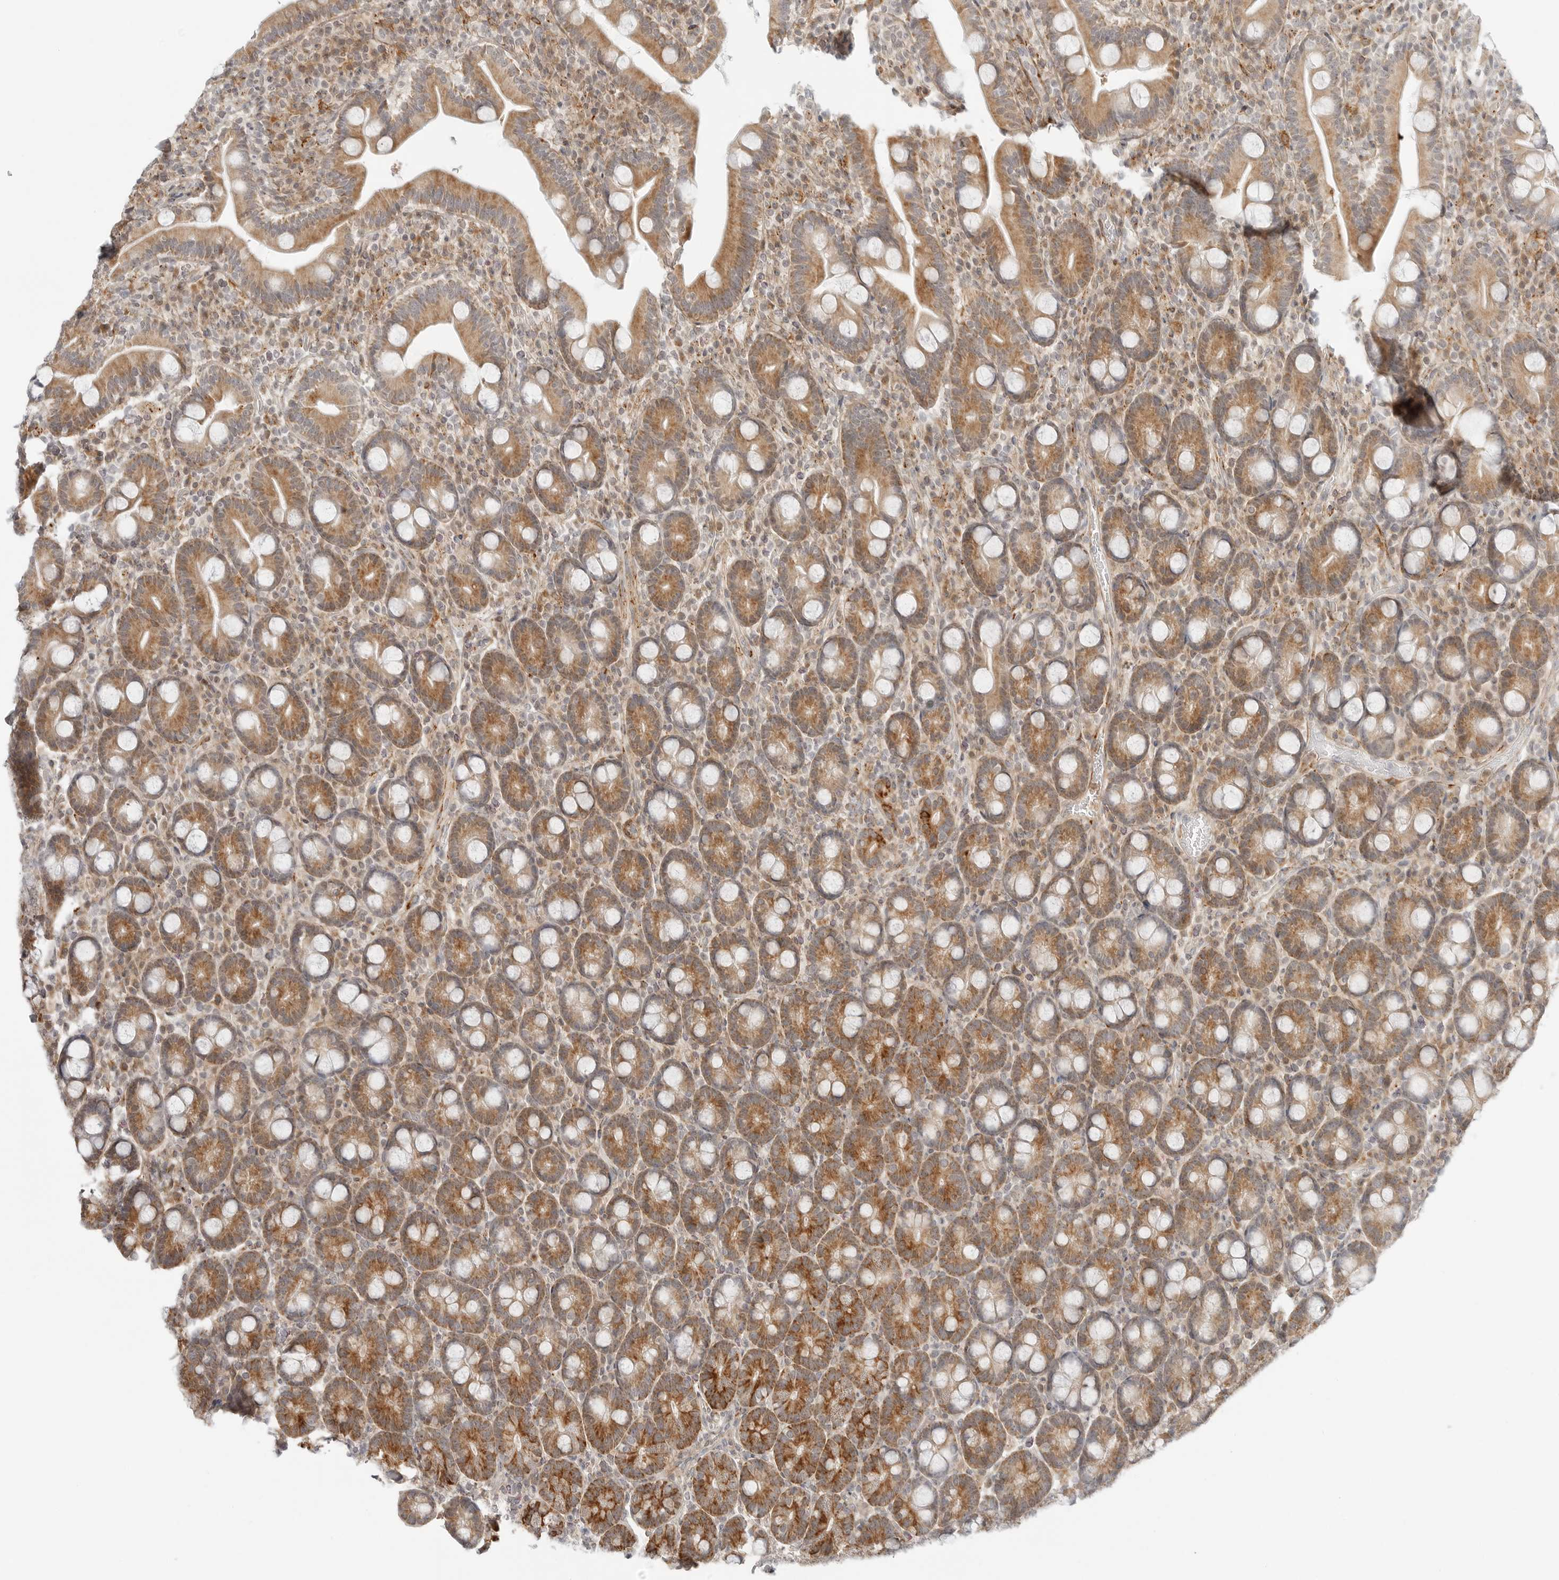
{"staining": {"intensity": "strong", "quantity": ">75%", "location": "cytoplasmic/membranous"}, "tissue": "duodenum", "cell_type": "Glandular cells", "image_type": "normal", "snomed": [{"axis": "morphology", "description": "Normal tissue, NOS"}, {"axis": "topography", "description": "Duodenum"}], "caption": "The immunohistochemical stain labels strong cytoplasmic/membranous expression in glandular cells of benign duodenum. The staining was performed using DAB (3,3'-diaminobenzidine) to visualize the protein expression in brown, while the nuclei were stained in blue with hematoxylin (Magnification: 20x).", "gene": "C1QTNF1", "patient": {"sex": "male", "age": 35}}